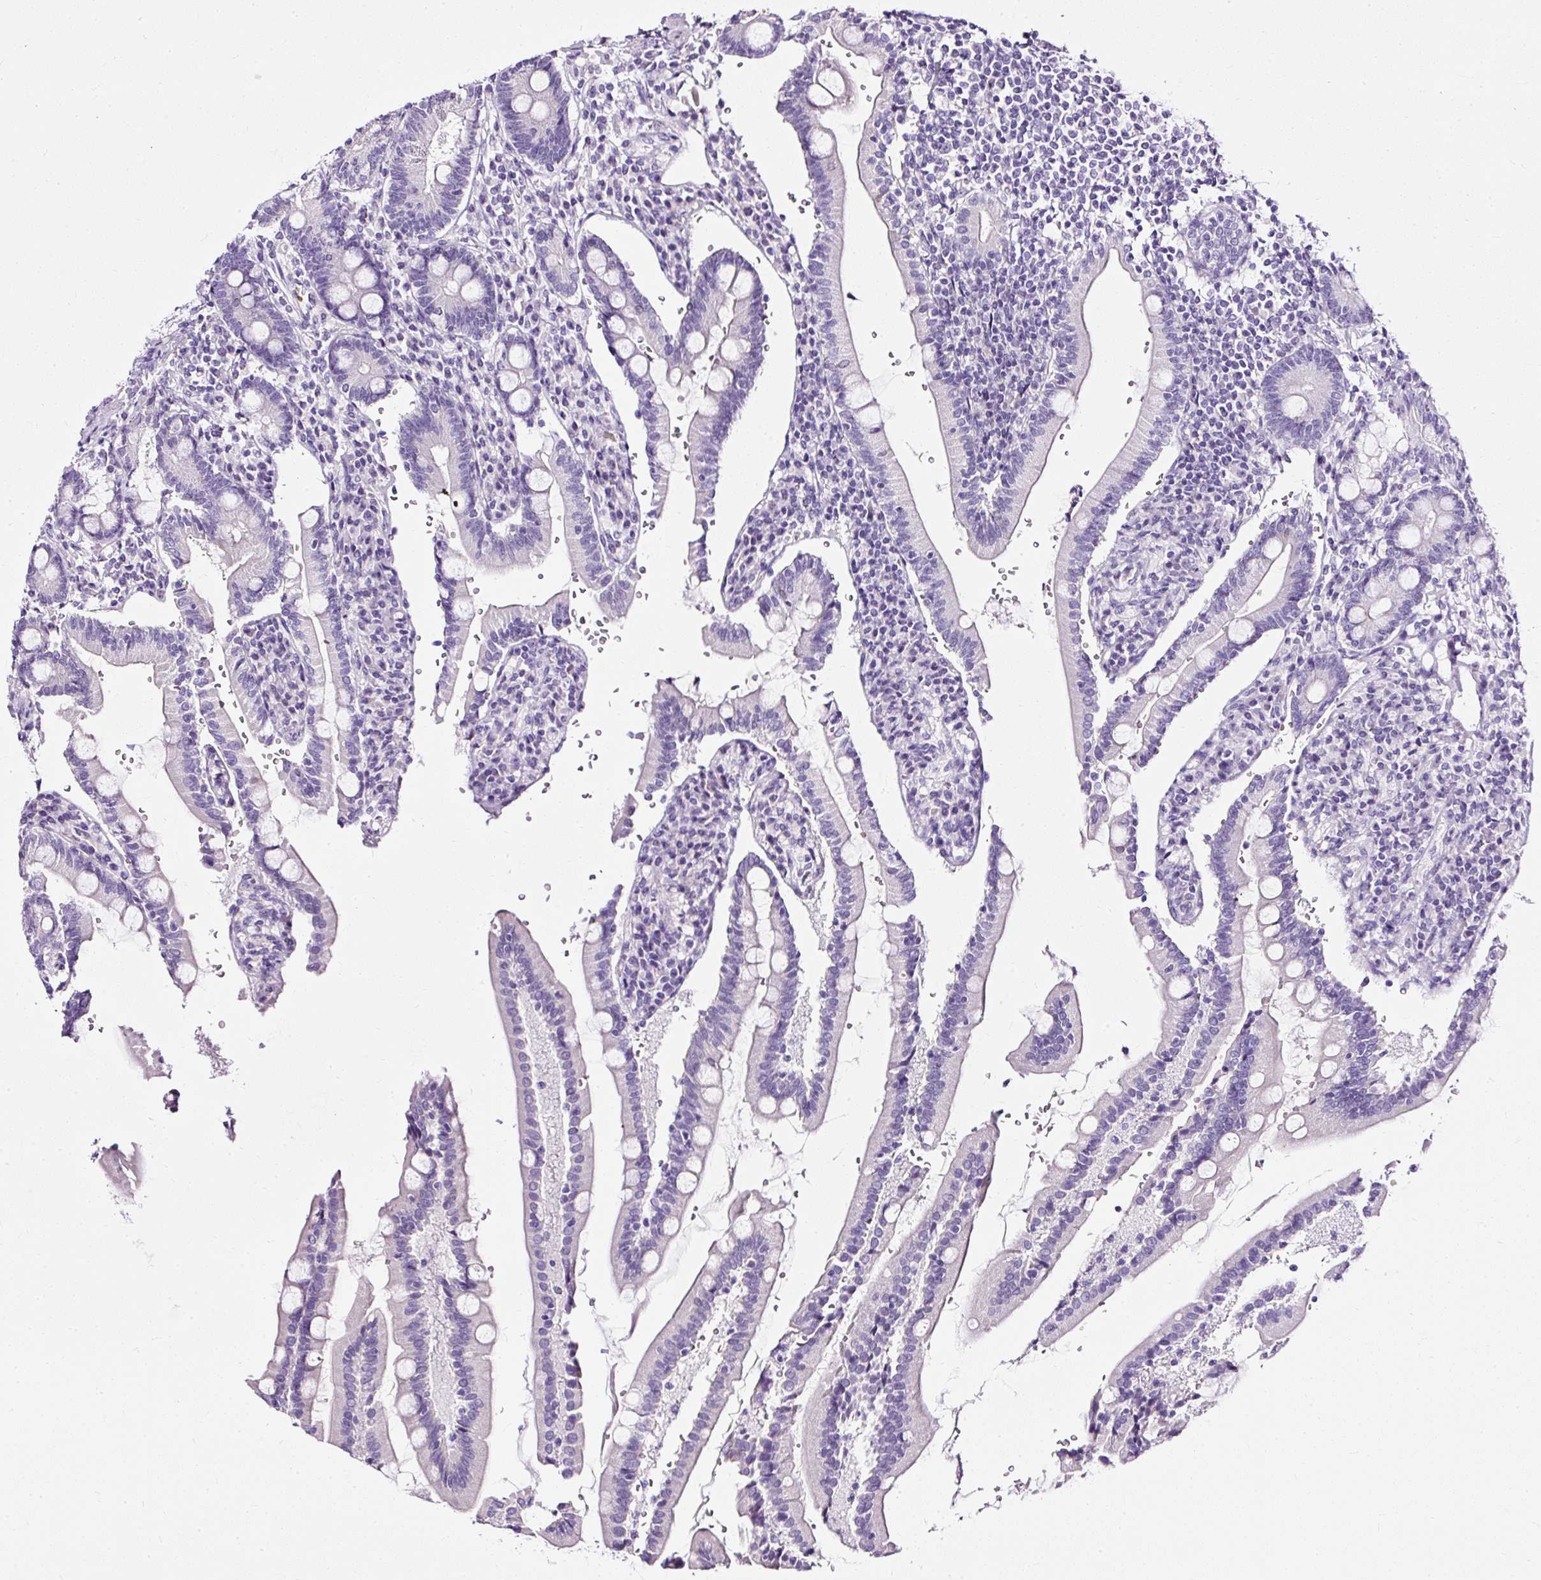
{"staining": {"intensity": "negative", "quantity": "none", "location": "none"}, "tissue": "duodenum", "cell_type": "Glandular cells", "image_type": "normal", "snomed": [{"axis": "morphology", "description": "Normal tissue, NOS"}, {"axis": "topography", "description": "Duodenum"}], "caption": "A histopathology image of human duodenum is negative for staining in glandular cells. (DAB immunohistochemistry (IHC) visualized using brightfield microscopy, high magnification).", "gene": "ATP2A1", "patient": {"sex": "female", "age": 67}}